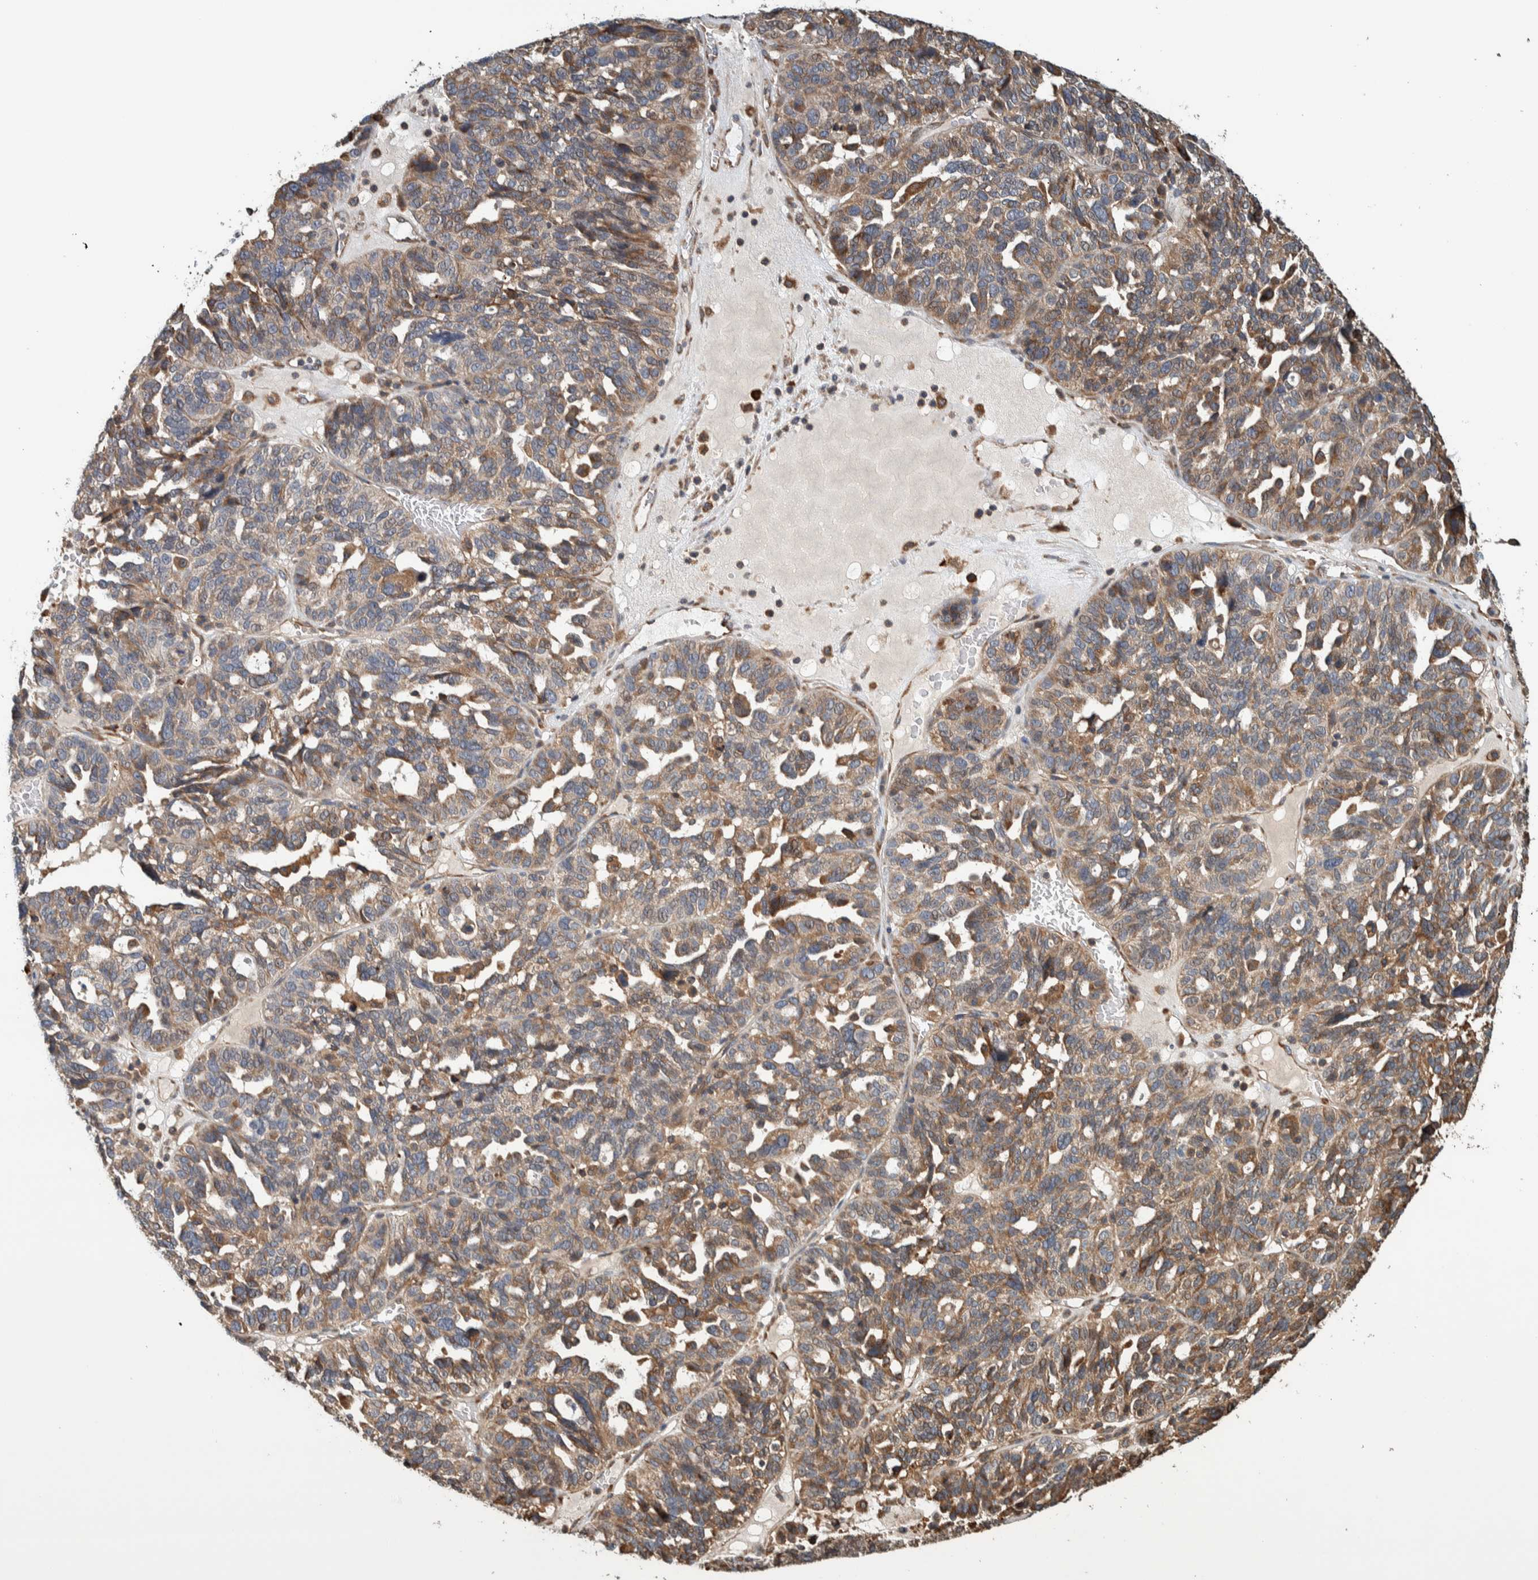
{"staining": {"intensity": "moderate", "quantity": ">75%", "location": "cytoplasmic/membranous"}, "tissue": "ovarian cancer", "cell_type": "Tumor cells", "image_type": "cancer", "snomed": [{"axis": "morphology", "description": "Cystadenocarcinoma, serous, NOS"}, {"axis": "topography", "description": "Ovary"}], "caption": "Moderate cytoplasmic/membranous staining for a protein is identified in approximately >75% of tumor cells of ovarian serous cystadenocarcinoma using immunohistochemistry (IHC).", "gene": "PLA2G3", "patient": {"sex": "female", "age": 59}}